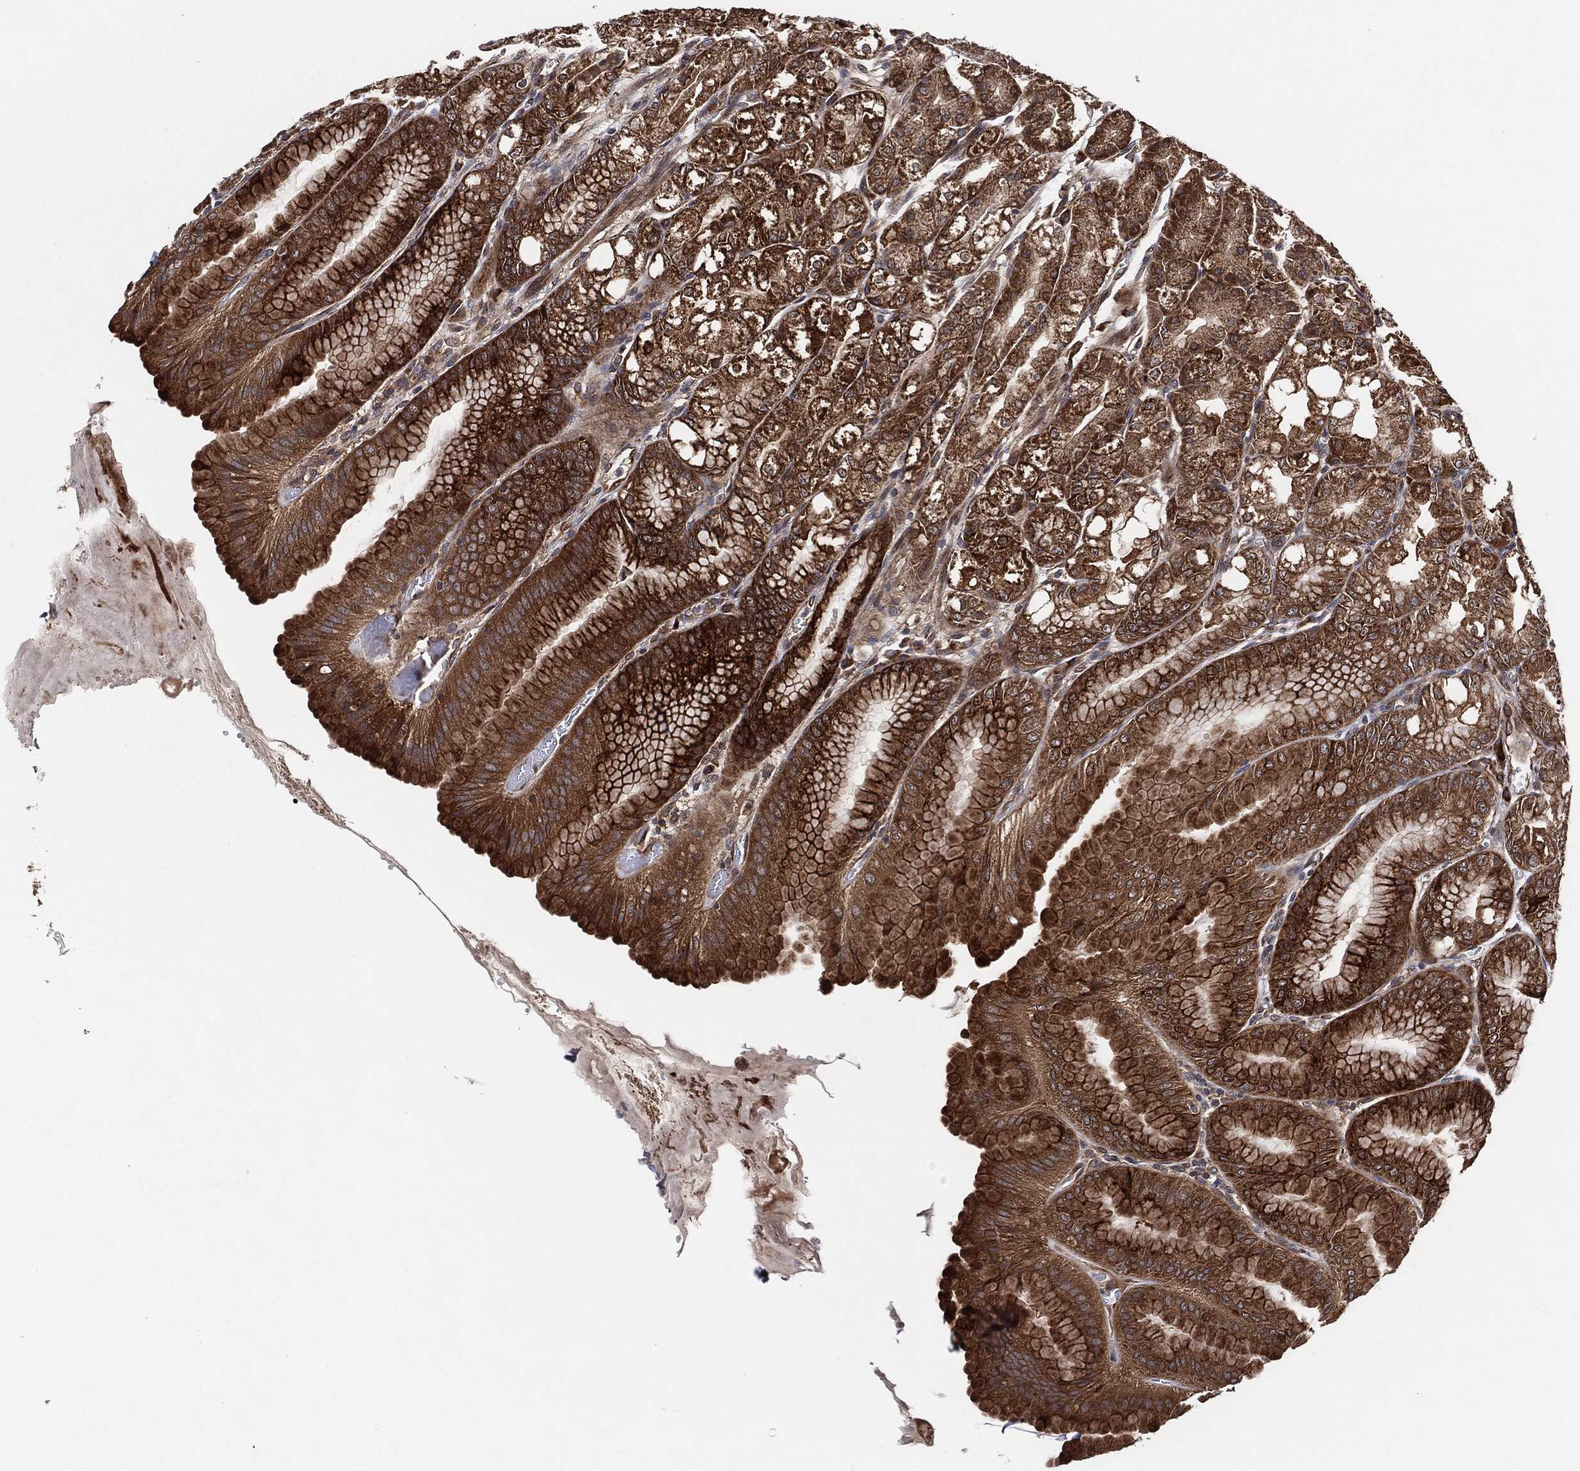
{"staining": {"intensity": "strong", "quantity": ">75%", "location": "cytoplasmic/membranous"}, "tissue": "stomach", "cell_type": "Glandular cells", "image_type": "normal", "snomed": [{"axis": "morphology", "description": "Normal tissue, NOS"}, {"axis": "topography", "description": "Stomach"}], "caption": "This is a histology image of IHC staining of benign stomach, which shows strong staining in the cytoplasmic/membranous of glandular cells.", "gene": "BCAR1", "patient": {"sex": "male", "age": 71}}